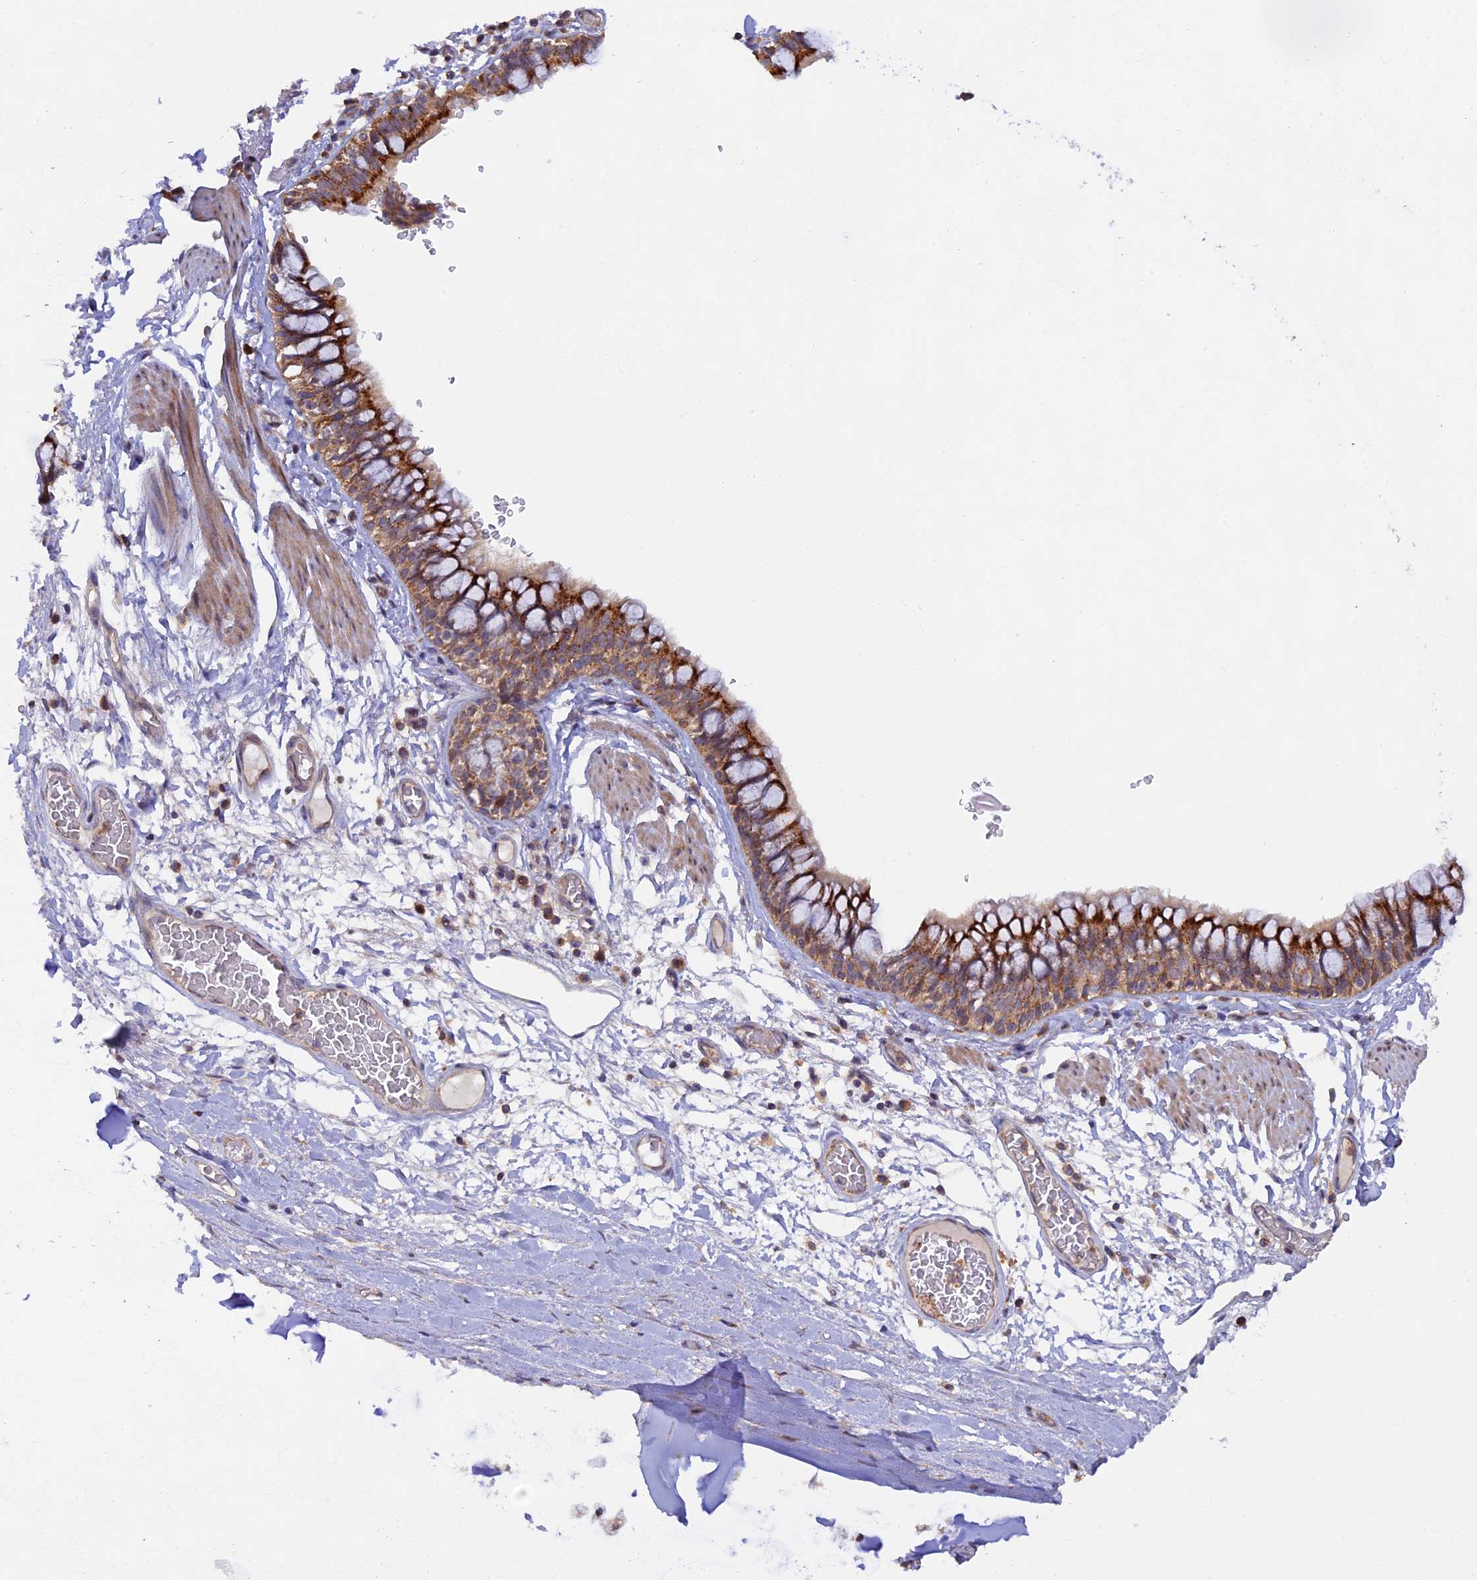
{"staining": {"intensity": "moderate", "quantity": ">75%", "location": "cytoplasmic/membranous"}, "tissue": "bronchus", "cell_type": "Respiratory epithelial cells", "image_type": "normal", "snomed": [{"axis": "morphology", "description": "Normal tissue, NOS"}, {"axis": "topography", "description": "Cartilage tissue"}, {"axis": "topography", "description": "Bronchus"}], "caption": "Protein analysis of unremarkable bronchus reveals moderate cytoplasmic/membranous expression in about >75% of respiratory epithelial cells.", "gene": "FERMT1", "patient": {"sex": "female", "age": 36}}